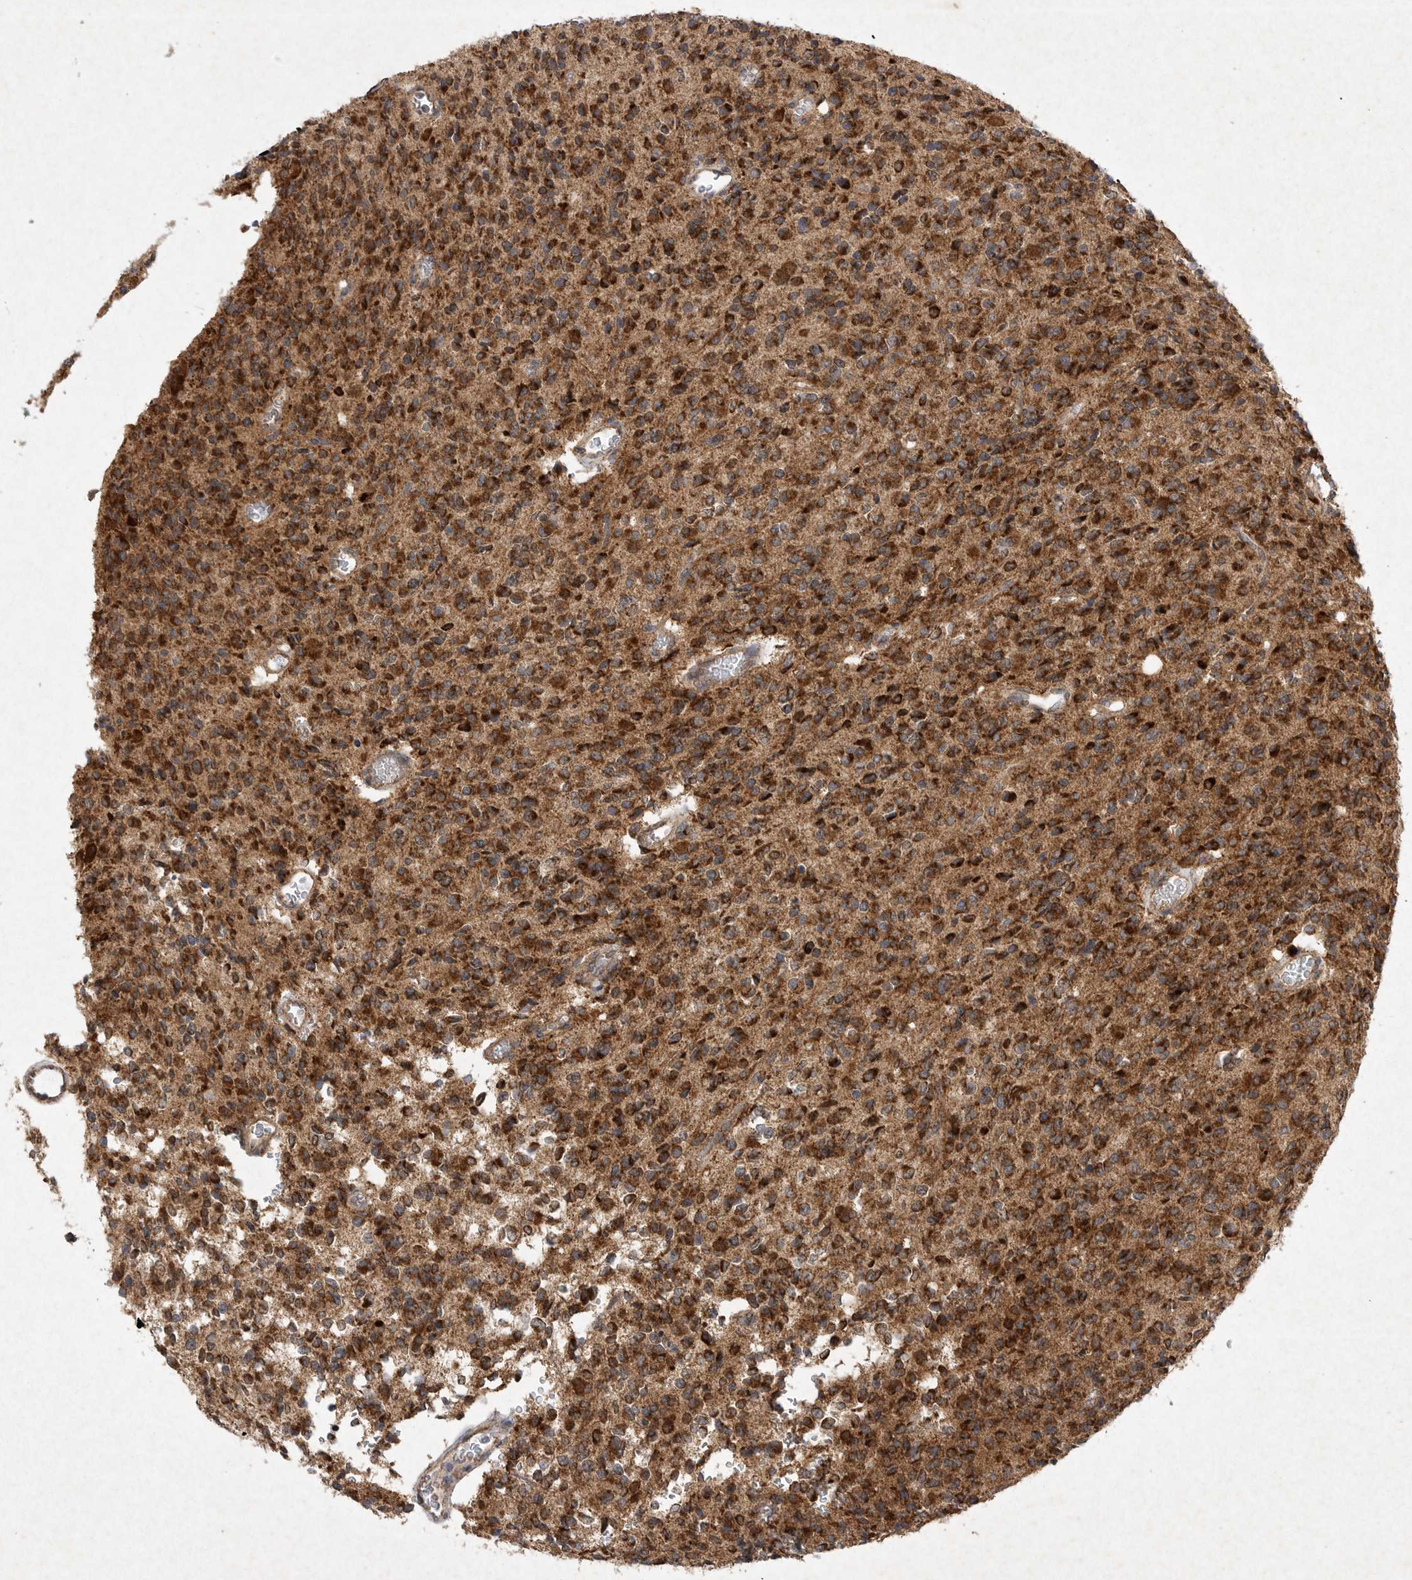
{"staining": {"intensity": "strong", "quantity": ">75%", "location": "cytoplasmic/membranous"}, "tissue": "glioma", "cell_type": "Tumor cells", "image_type": "cancer", "snomed": [{"axis": "morphology", "description": "Glioma, malignant, High grade"}, {"axis": "topography", "description": "Brain"}], "caption": "Immunohistochemistry (IHC) (DAB) staining of malignant glioma (high-grade) reveals strong cytoplasmic/membranous protein positivity in about >75% of tumor cells. (DAB (3,3'-diaminobenzidine) = brown stain, brightfield microscopy at high magnification).", "gene": "DDR1", "patient": {"sex": "male", "age": 34}}